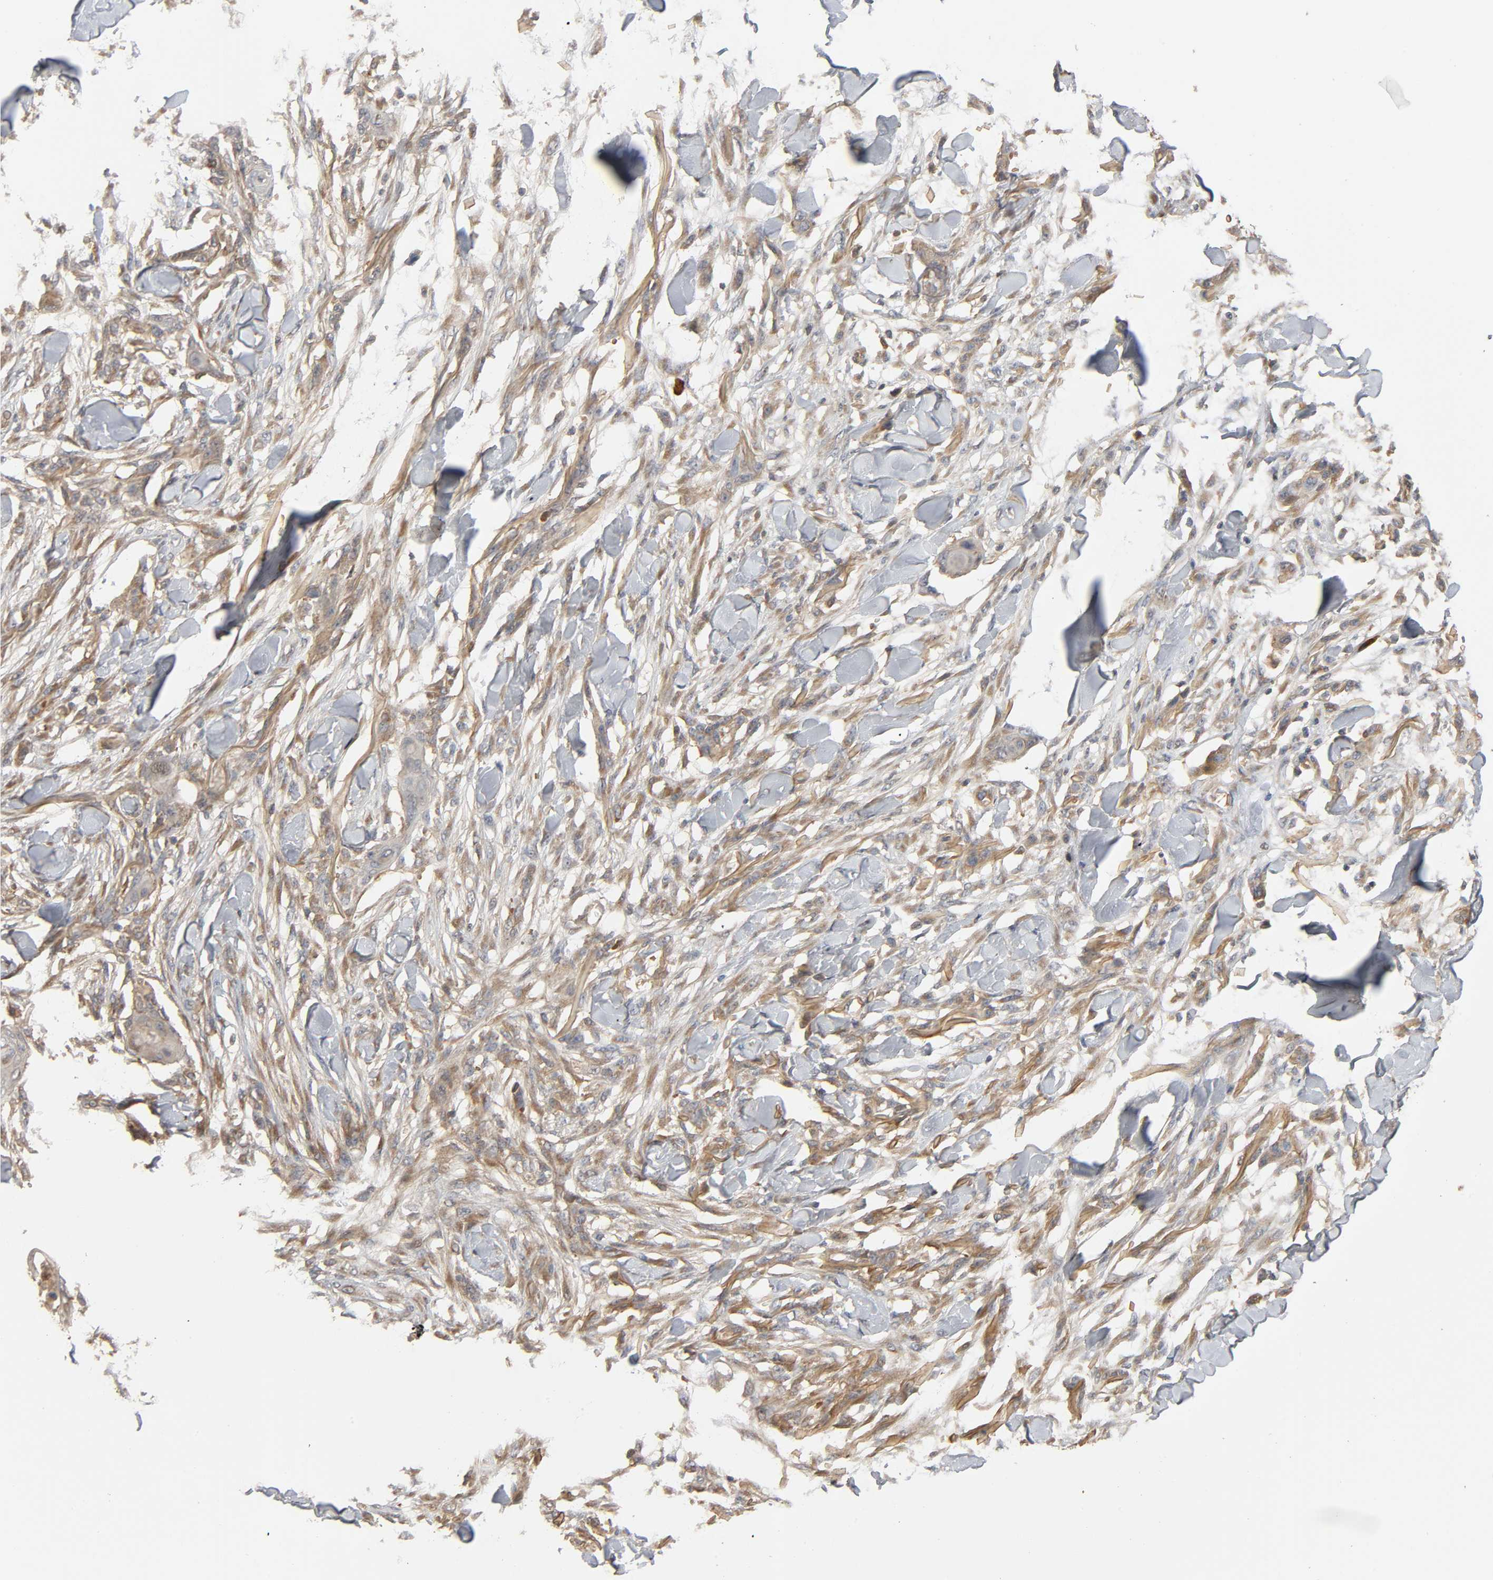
{"staining": {"intensity": "weak", "quantity": ">75%", "location": "cytoplasmic/membranous"}, "tissue": "skin cancer", "cell_type": "Tumor cells", "image_type": "cancer", "snomed": [{"axis": "morphology", "description": "Normal tissue, NOS"}, {"axis": "morphology", "description": "Squamous cell carcinoma, NOS"}, {"axis": "topography", "description": "Skin"}], "caption": "Immunohistochemical staining of human skin cancer (squamous cell carcinoma) displays low levels of weak cytoplasmic/membranous protein expression in about >75% of tumor cells. (IHC, brightfield microscopy, high magnification).", "gene": "SGSM1", "patient": {"sex": "female", "age": 59}}